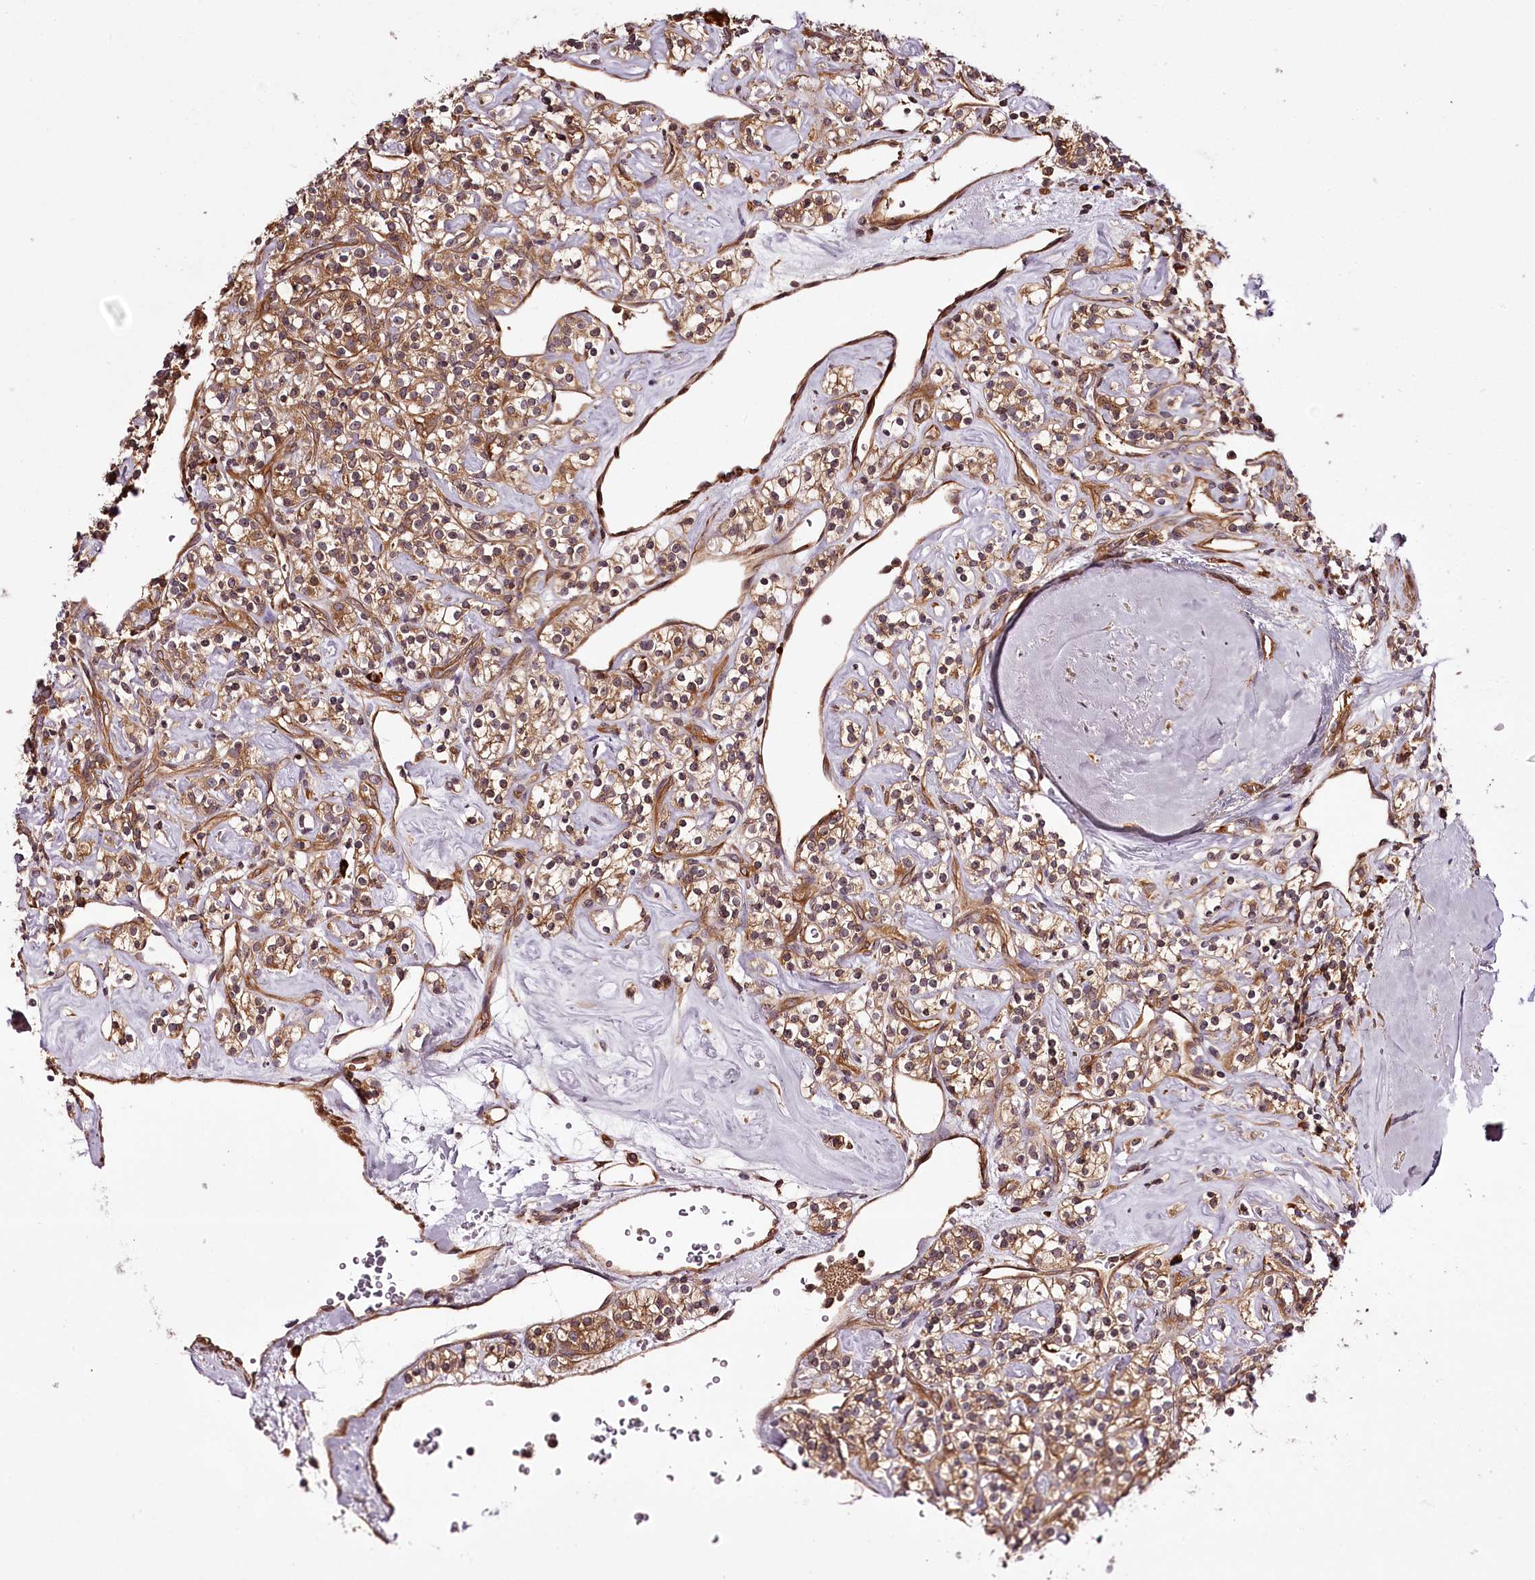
{"staining": {"intensity": "moderate", "quantity": ">75%", "location": "cytoplasmic/membranous"}, "tissue": "renal cancer", "cell_type": "Tumor cells", "image_type": "cancer", "snomed": [{"axis": "morphology", "description": "Adenocarcinoma, NOS"}, {"axis": "topography", "description": "Kidney"}], "caption": "Approximately >75% of tumor cells in renal cancer demonstrate moderate cytoplasmic/membranous protein staining as visualized by brown immunohistochemical staining.", "gene": "TARS1", "patient": {"sex": "male", "age": 77}}